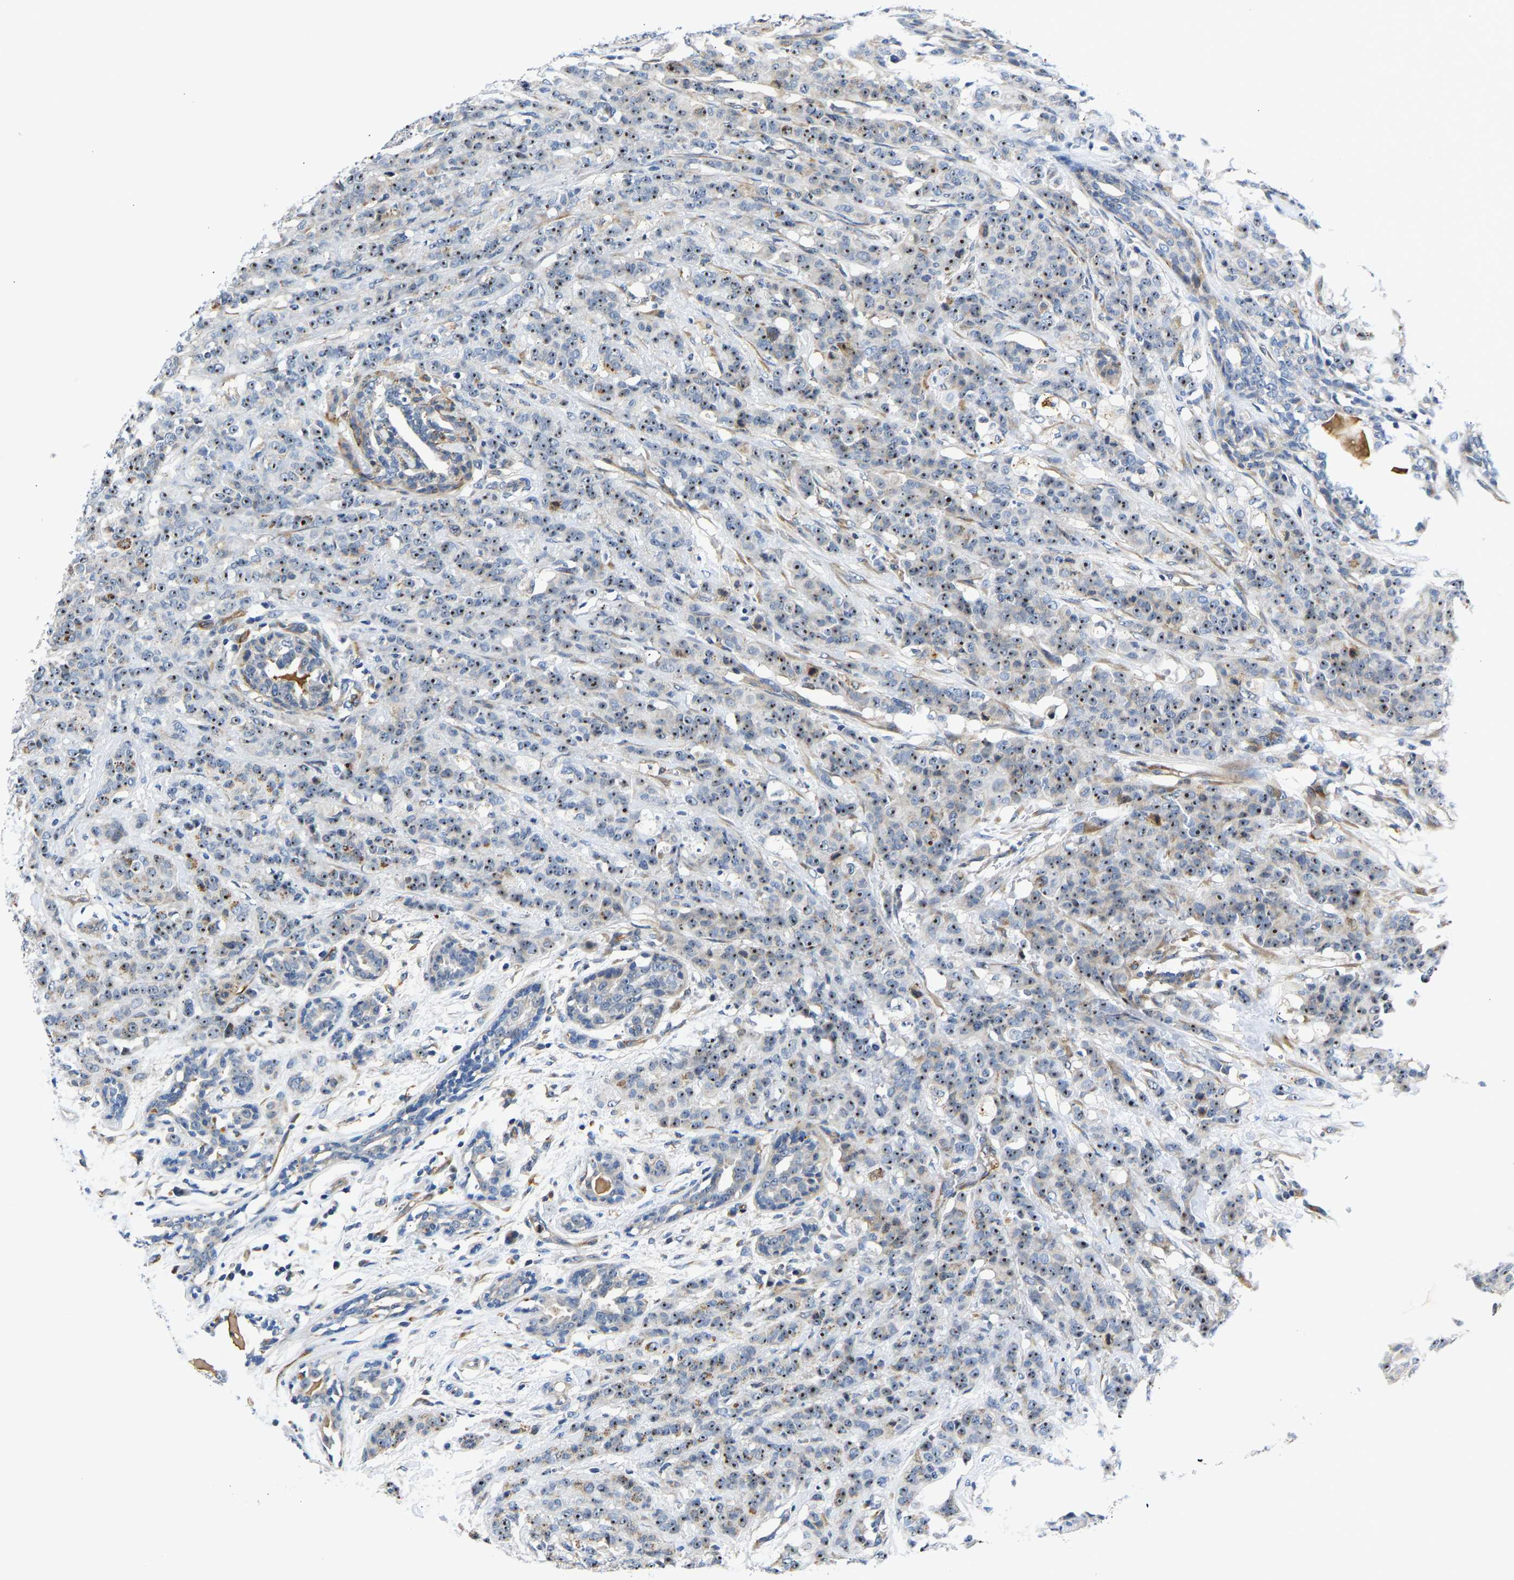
{"staining": {"intensity": "moderate", "quantity": ">75%", "location": "nuclear"}, "tissue": "breast cancer", "cell_type": "Tumor cells", "image_type": "cancer", "snomed": [{"axis": "morphology", "description": "Normal tissue, NOS"}, {"axis": "morphology", "description": "Duct carcinoma"}, {"axis": "topography", "description": "Breast"}], "caption": "Moderate nuclear protein staining is seen in about >75% of tumor cells in breast cancer.", "gene": "RESF1", "patient": {"sex": "female", "age": 40}}